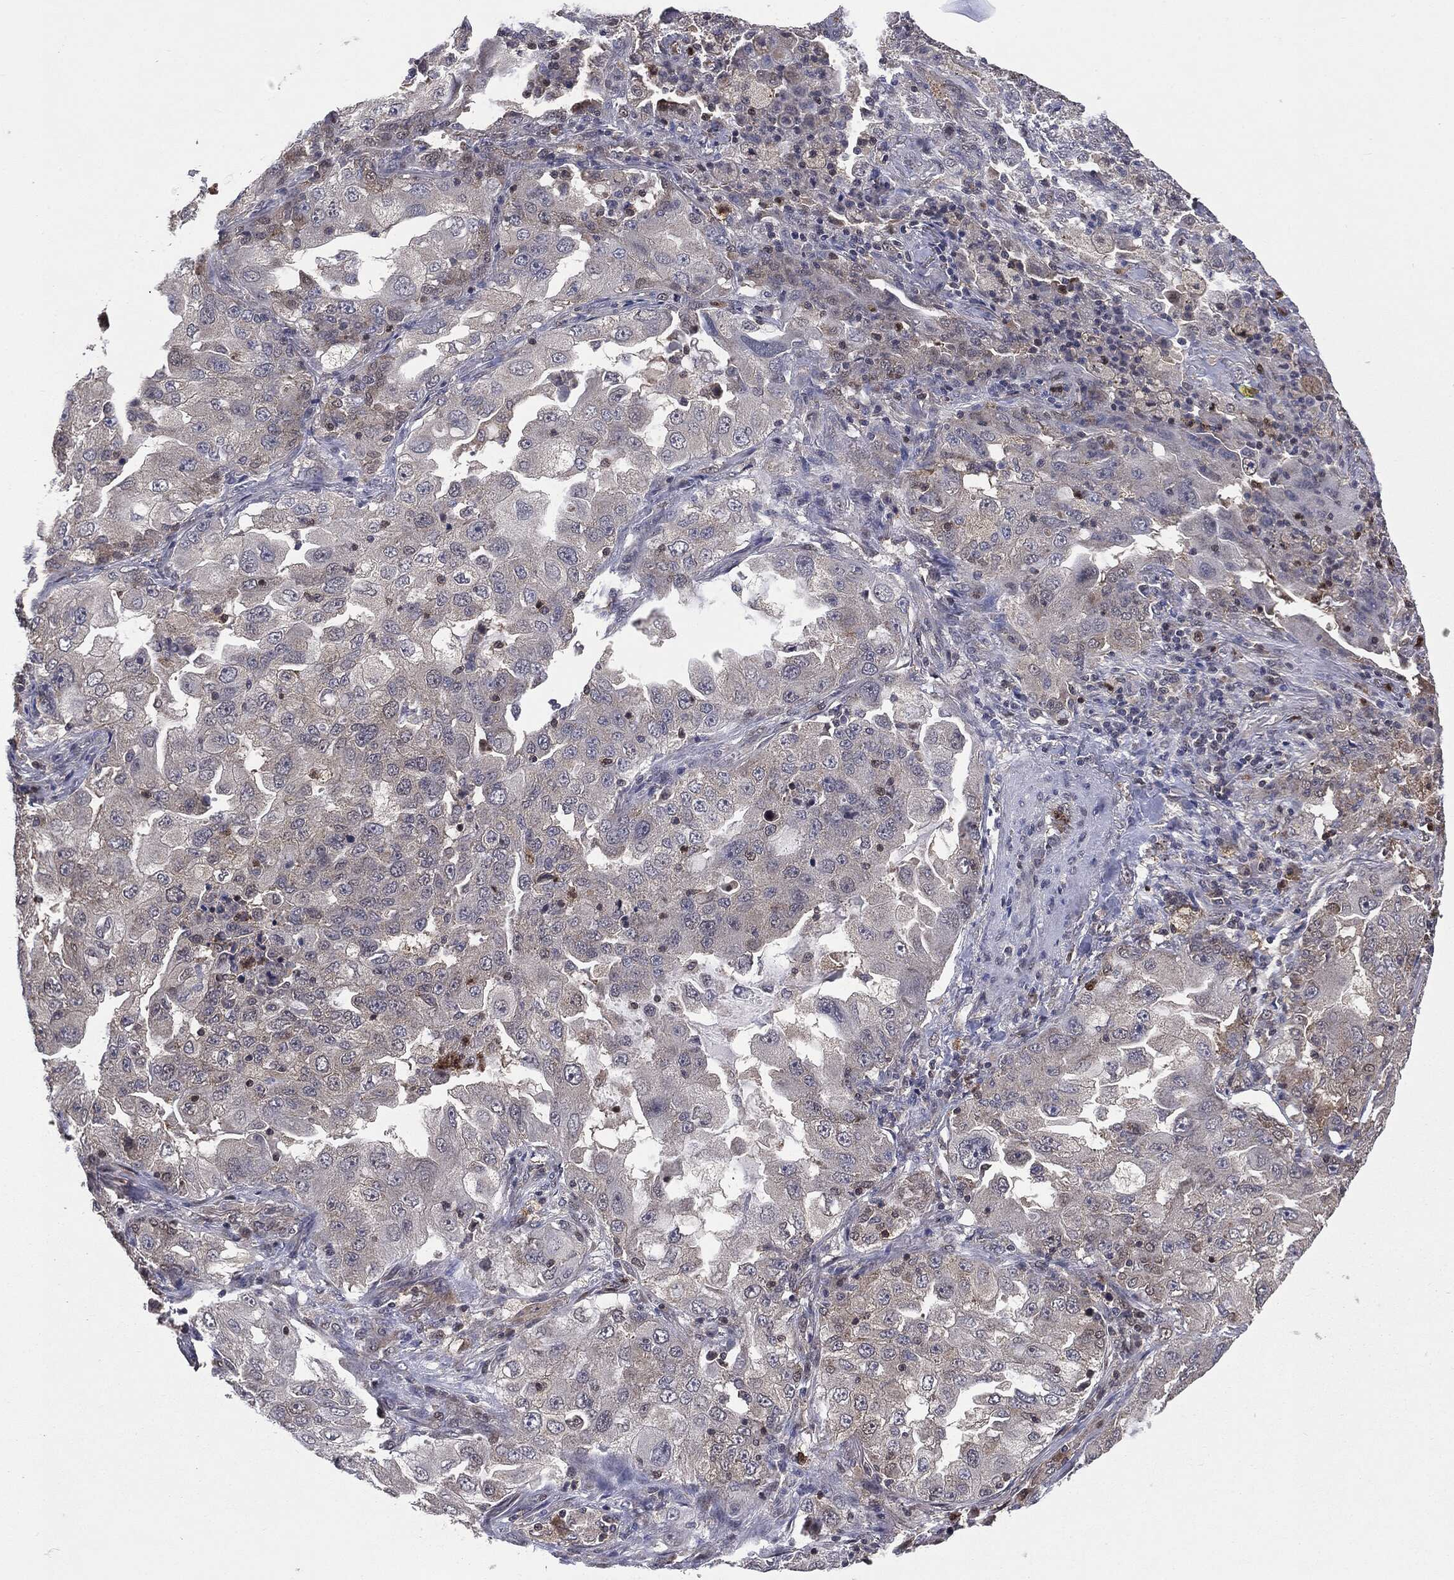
{"staining": {"intensity": "negative", "quantity": "none", "location": "none"}, "tissue": "lung cancer", "cell_type": "Tumor cells", "image_type": "cancer", "snomed": [{"axis": "morphology", "description": "Adenocarcinoma, NOS"}, {"axis": "topography", "description": "Lung"}], "caption": "A micrograph of lung adenocarcinoma stained for a protein exhibits no brown staining in tumor cells. (Stains: DAB (3,3'-diaminobenzidine) IHC with hematoxylin counter stain, Microscopy: brightfield microscopy at high magnification).", "gene": "GPI", "patient": {"sex": "female", "age": 61}}